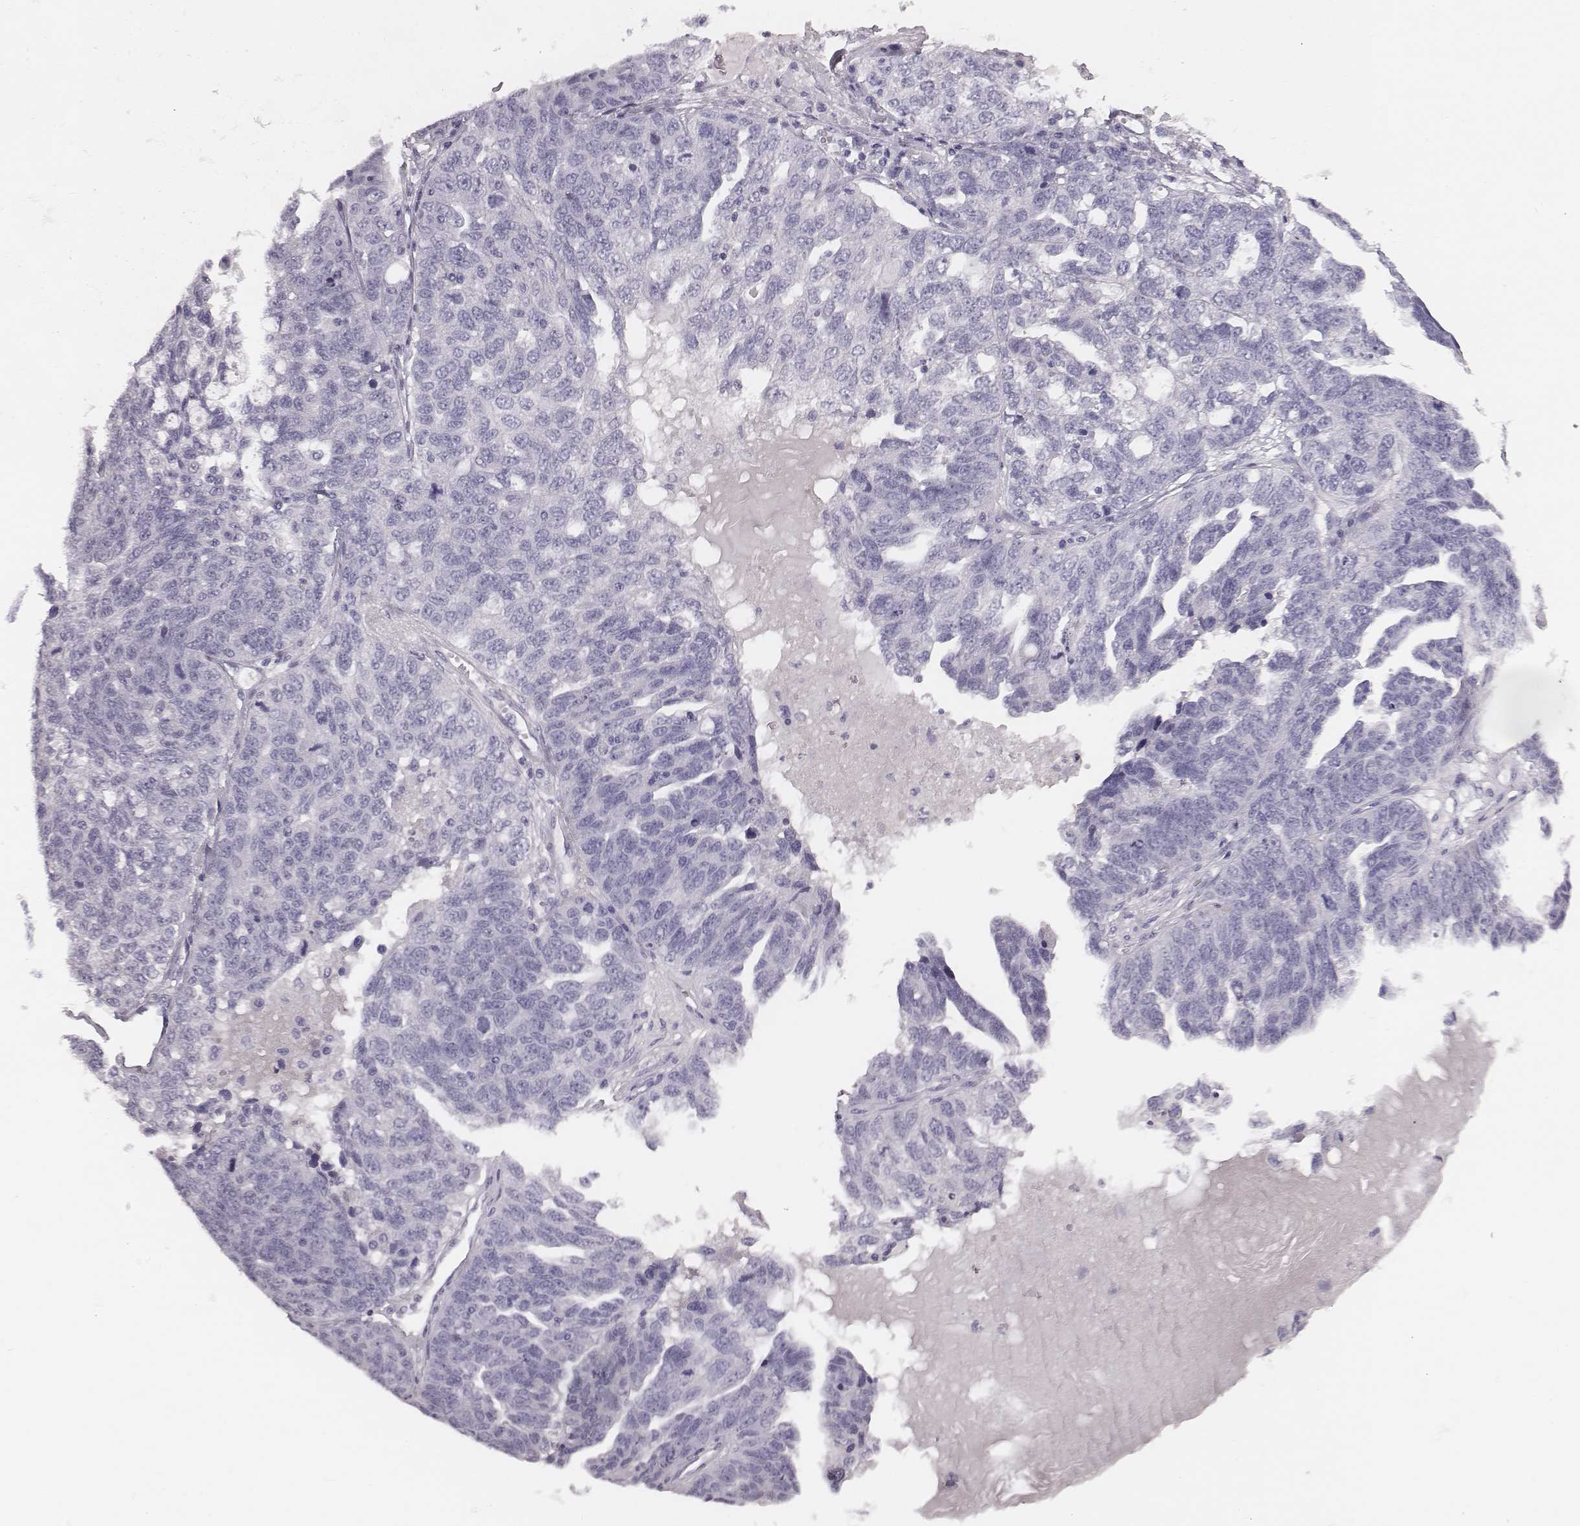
{"staining": {"intensity": "negative", "quantity": "none", "location": "none"}, "tissue": "ovarian cancer", "cell_type": "Tumor cells", "image_type": "cancer", "snomed": [{"axis": "morphology", "description": "Cystadenocarcinoma, serous, NOS"}, {"axis": "topography", "description": "Ovary"}], "caption": "Ovarian serous cystadenocarcinoma was stained to show a protein in brown. There is no significant expression in tumor cells. Brightfield microscopy of IHC stained with DAB (brown) and hematoxylin (blue), captured at high magnification.", "gene": "CSH1", "patient": {"sex": "female", "age": 71}}